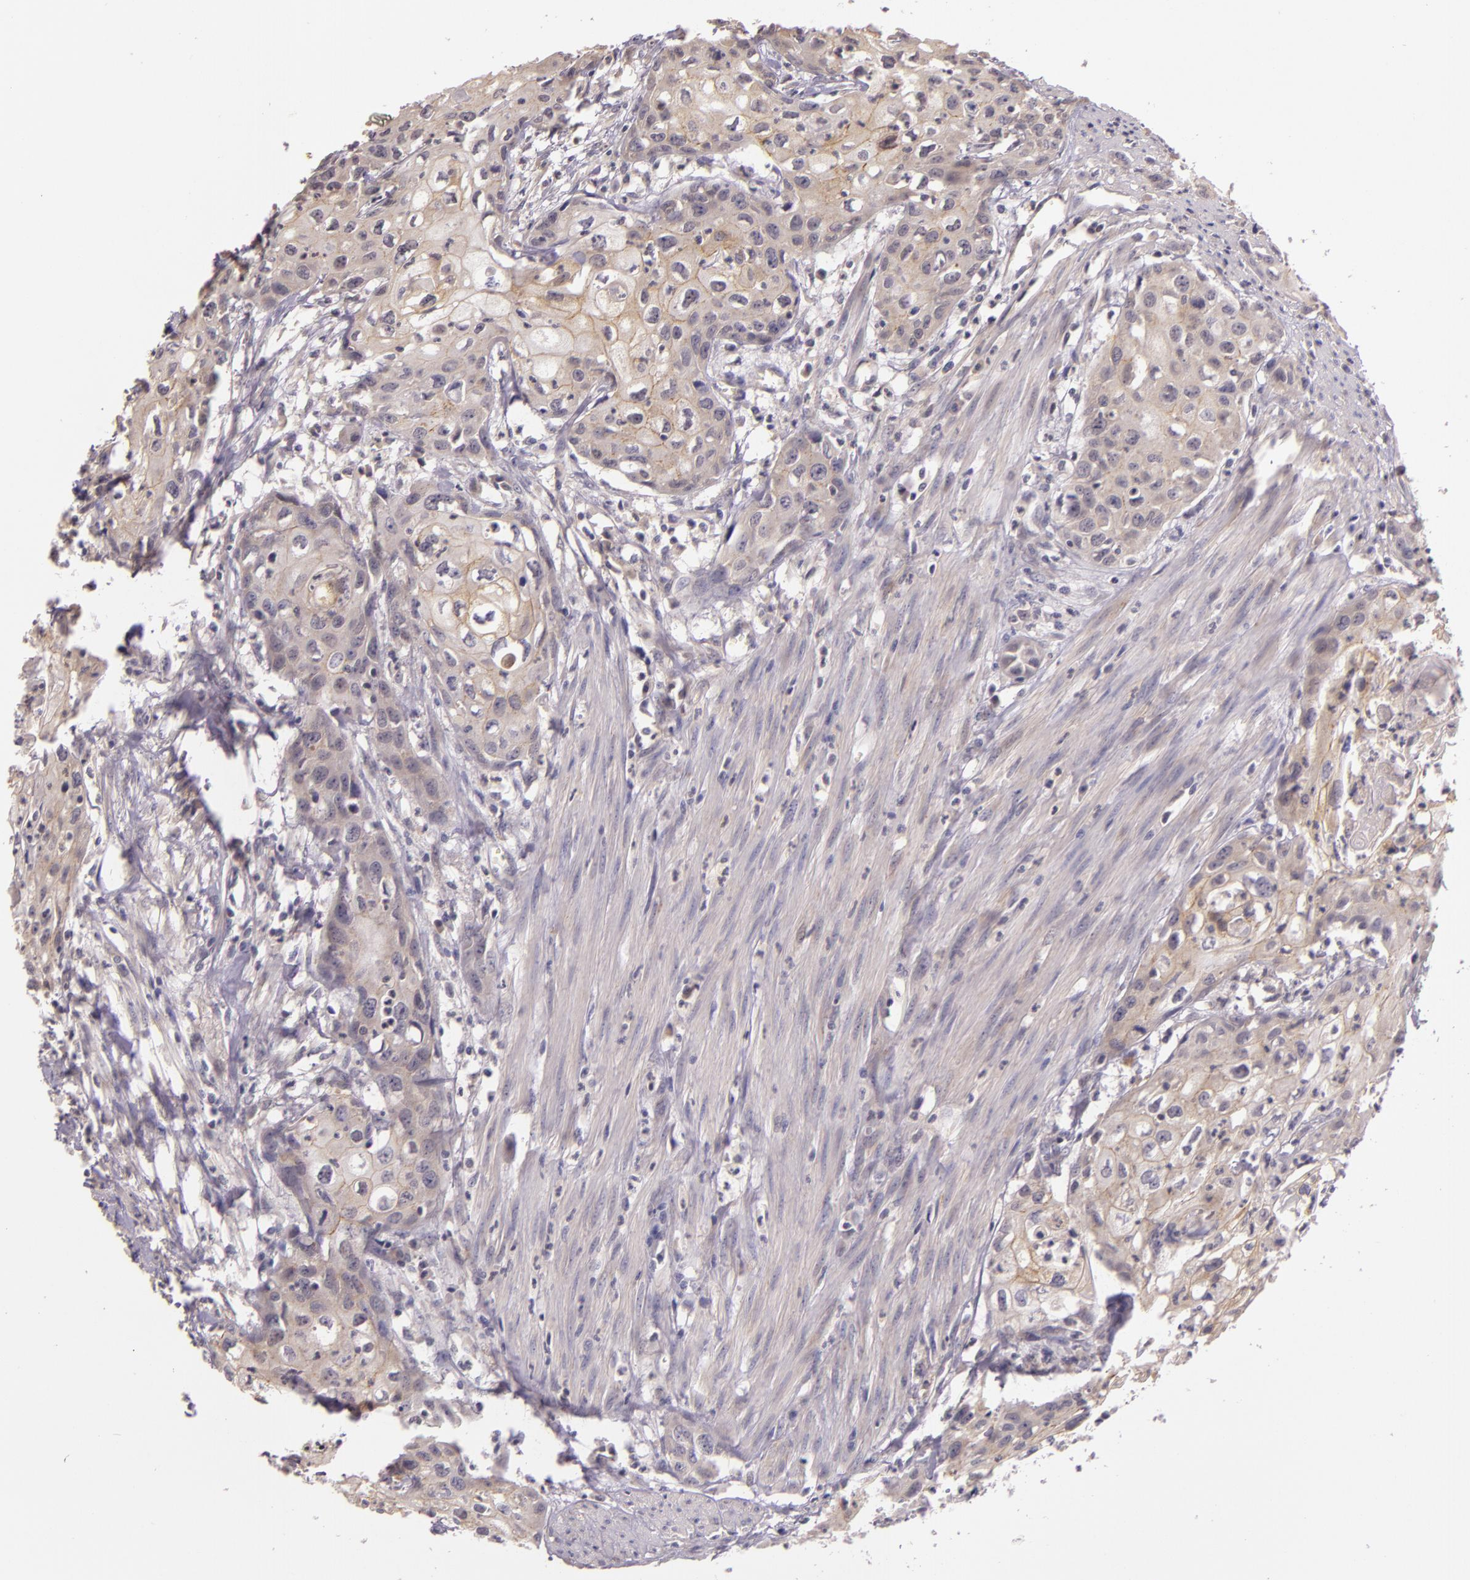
{"staining": {"intensity": "weak", "quantity": "25%-75%", "location": "cytoplasmic/membranous"}, "tissue": "urothelial cancer", "cell_type": "Tumor cells", "image_type": "cancer", "snomed": [{"axis": "morphology", "description": "Urothelial carcinoma, High grade"}, {"axis": "topography", "description": "Urinary bladder"}], "caption": "Tumor cells exhibit low levels of weak cytoplasmic/membranous staining in approximately 25%-75% of cells in human high-grade urothelial carcinoma.", "gene": "ARMH4", "patient": {"sex": "male", "age": 54}}